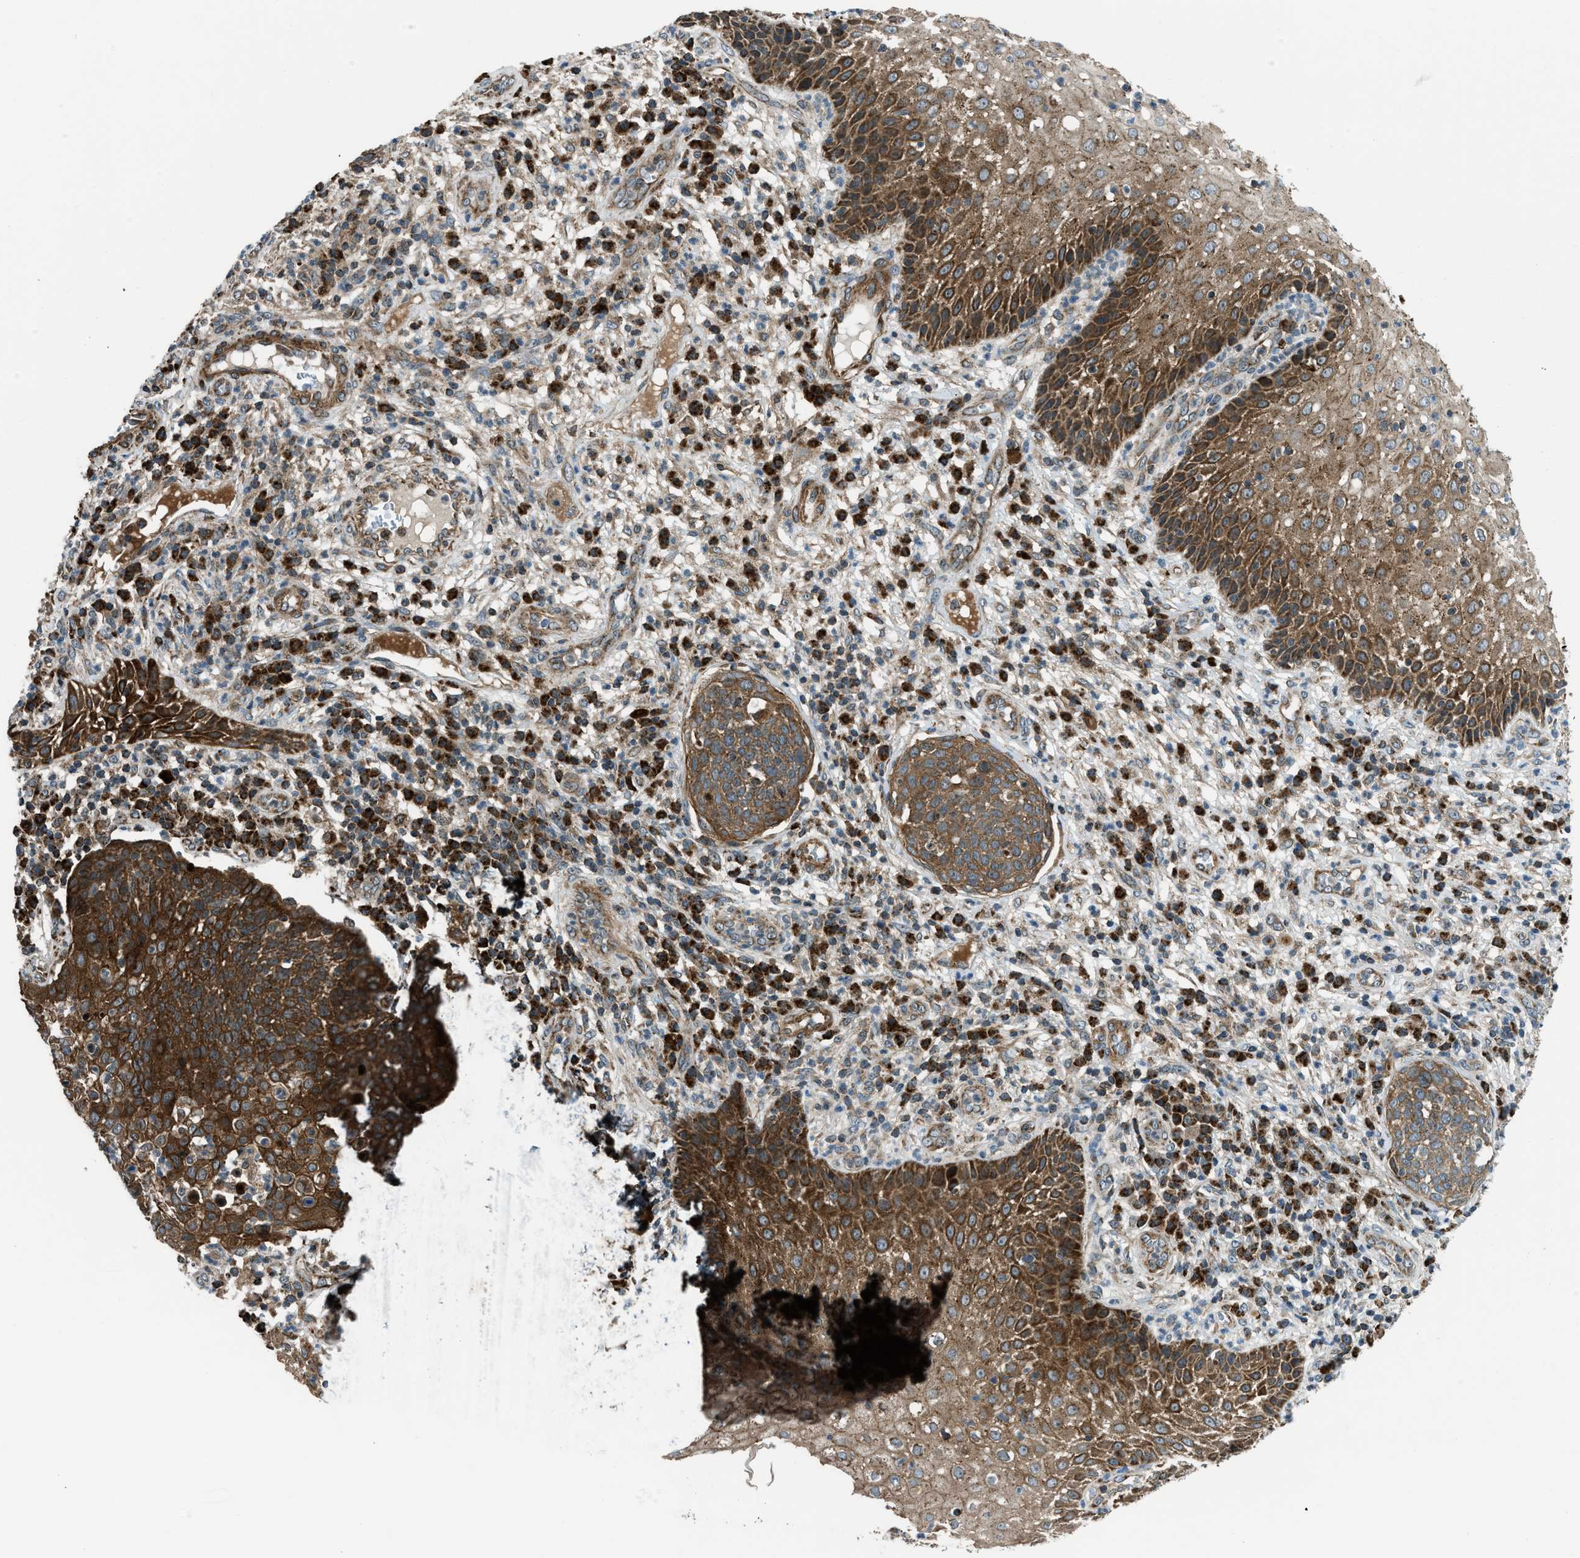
{"staining": {"intensity": "strong", "quantity": ">75%", "location": "cytoplasmic/membranous"}, "tissue": "cervical cancer", "cell_type": "Tumor cells", "image_type": "cancer", "snomed": [{"axis": "morphology", "description": "Squamous cell carcinoma, NOS"}, {"axis": "topography", "description": "Cervix"}], "caption": "DAB (3,3'-diaminobenzidine) immunohistochemical staining of squamous cell carcinoma (cervical) displays strong cytoplasmic/membranous protein positivity in approximately >75% of tumor cells. The staining is performed using DAB brown chromogen to label protein expression. The nuclei are counter-stained blue using hematoxylin.", "gene": "SESN2", "patient": {"sex": "female", "age": 34}}